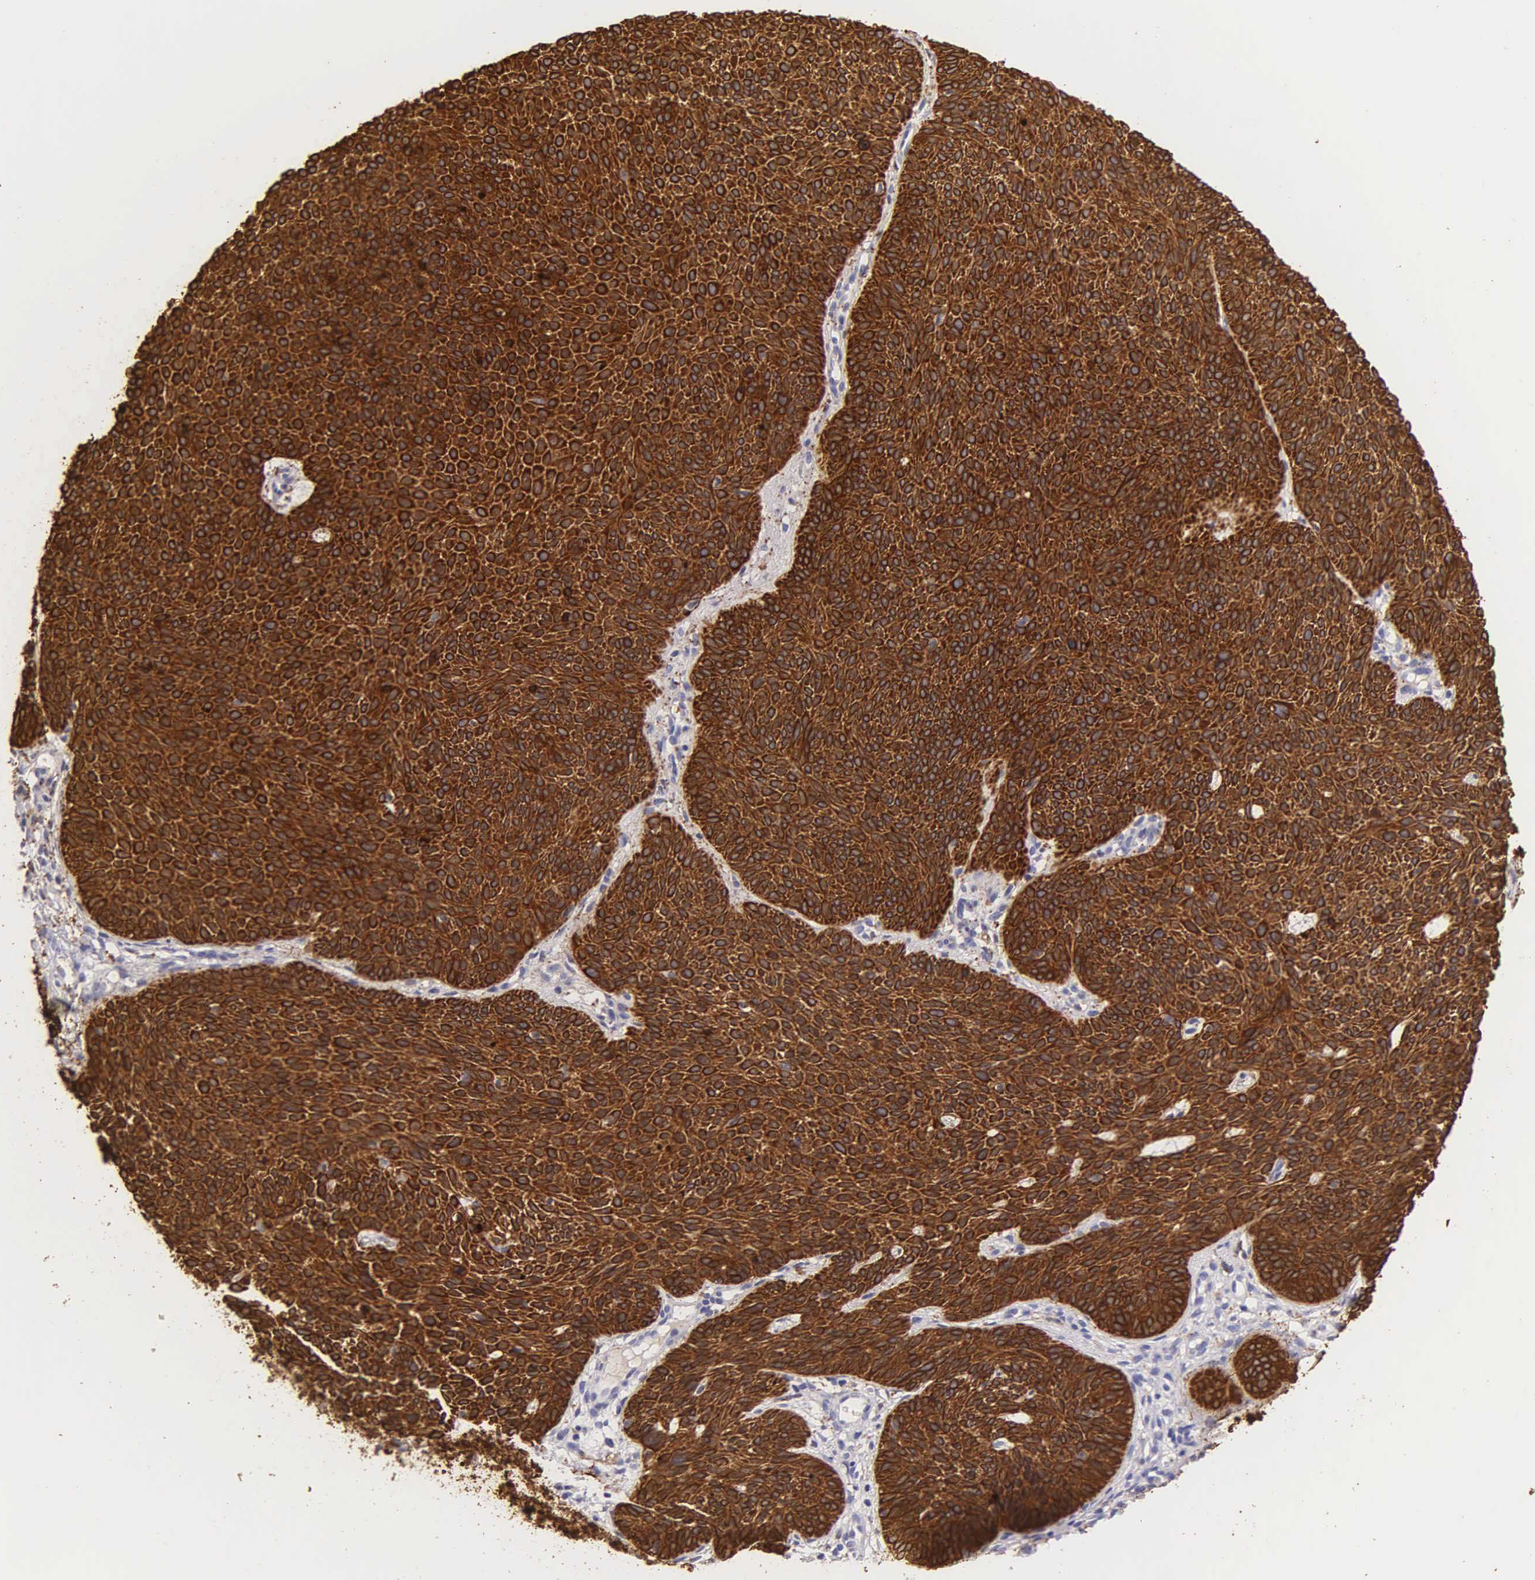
{"staining": {"intensity": "strong", "quantity": ">75%", "location": "cytoplasmic/membranous"}, "tissue": "skin cancer", "cell_type": "Tumor cells", "image_type": "cancer", "snomed": [{"axis": "morphology", "description": "Basal cell carcinoma"}, {"axis": "topography", "description": "Skin"}], "caption": "Skin cancer (basal cell carcinoma) was stained to show a protein in brown. There is high levels of strong cytoplasmic/membranous expression in about >75% of tumor cells. (Stains: DAB in brown, nuclei in blue, Microscopy: brightfield microscopy at high magnification).", "gene": "KRT17", "patient": {"sex": "male", "age": 84}}